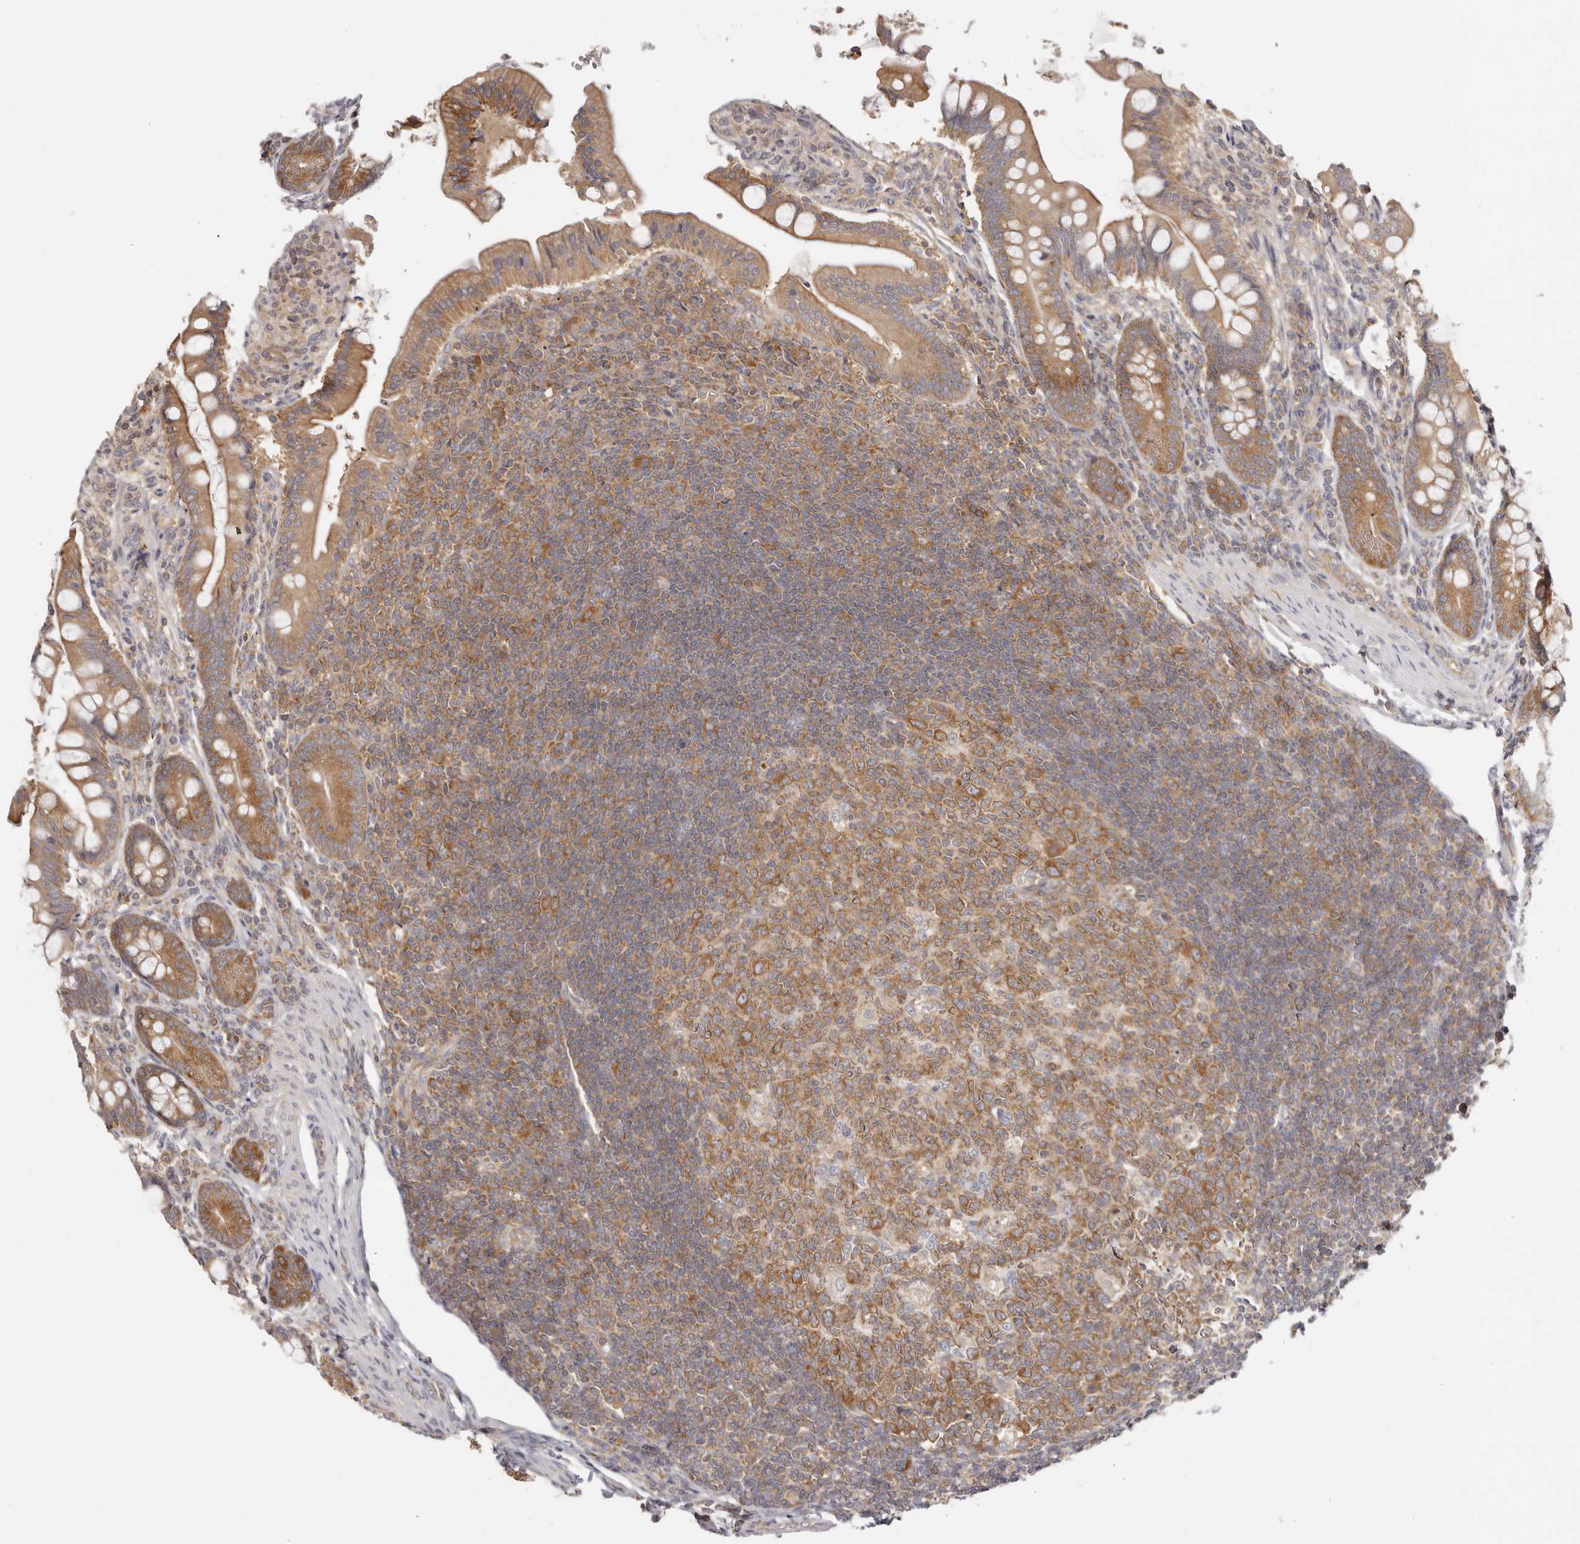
{"staining": {"intensity": "moderate", "quantity": ">75%", "location": "cytoplasmic/membranous"}, "tissue": "small intestine", "cell_type": "Glandular cells", "image_type": "normal", "snomed": [{"axis": "morphology", "description": "Normal tissue, NOS"}, {"axis": "topography", "description": "Small intestine"}], "caption": "High-power microscopy captured an IHC histopathology image of normal small intestine, revealing moderate cytoplasmic/membranous positivity in approximately >75% of glandular cells. (DAB (3,3'-diaminobenzidine) = brown stain, brightfield microscopy at high magnification).", "gene": "EEF1E1", "patient": {"sex": "male", "age": 7}}